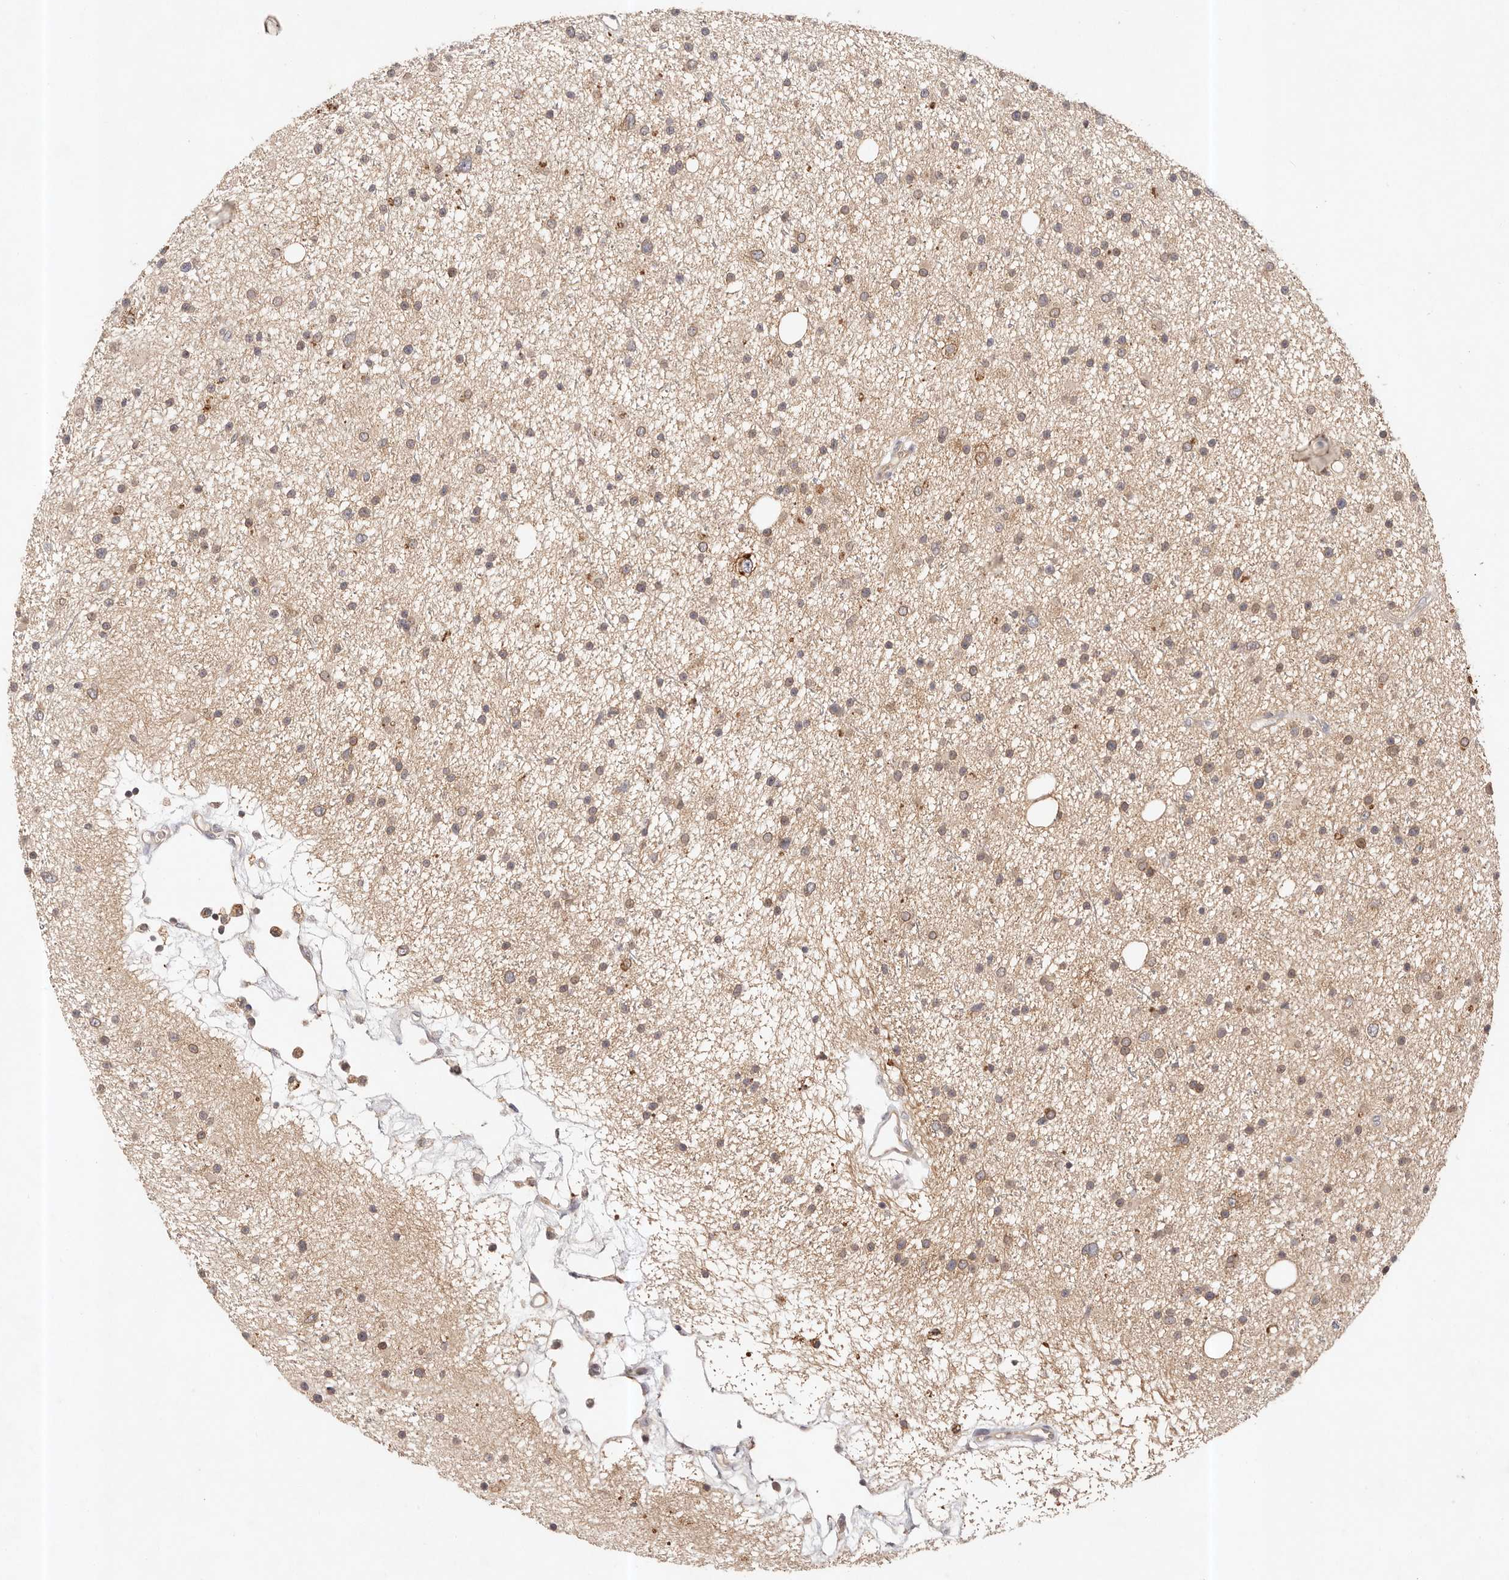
{"staining": {"intensity": "weak", "quantity": "25%-75%", "location": "cytoplasmic/membranous"}, "tissue": "glioma", "cell_type": "Tumor cells", "image_type": "cancer", "snomed": [{"axis": "morphology", "description": "Glioma, malignant, Low grade"}, {"axis": "topography", "description": "Cerebral cortex"}], "caption": "Glioma stained with a brown dye shows weak cytoplasmic/membranous positive expression in approximately 25%-75% of tumor cells.", "gene": "CXADR", "patient": {"sex": "female", "age": 39}}